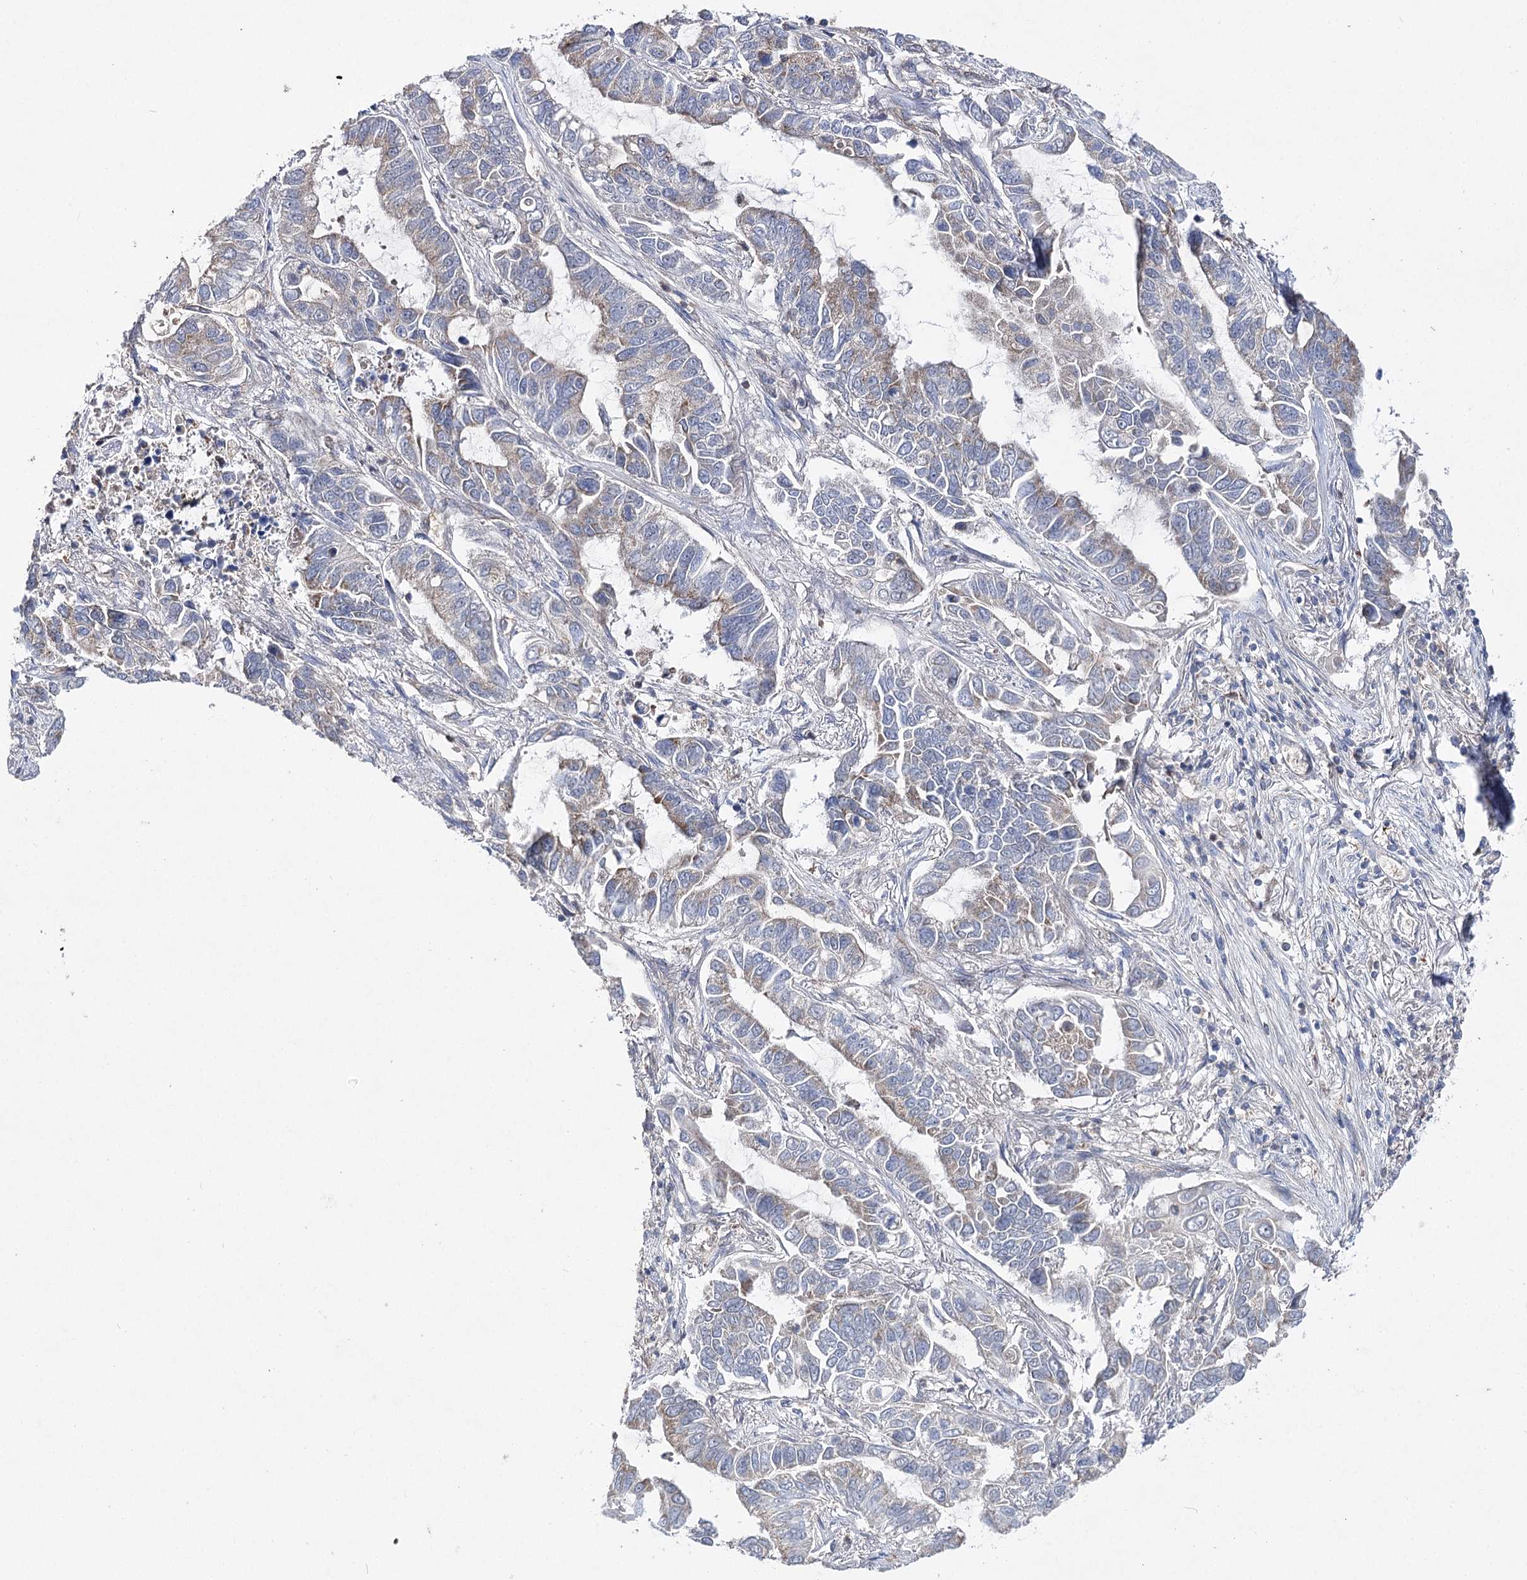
{"staining": {"intensity": "weak", "quantity": "<25%", "location": "cytoplasmic/membranous"}, "tissue": "lung cancer", "cell_type": "Tumor cells", "image_type": "cancer", "snomed": [{"axis": "morphology", "description": "Adenocarcinoma, NOS"}, {"axis": "topography", "description": "Lung"}], "caption": "This is an immunohistochemistry (IHC) photomicrograph of human lung cancer (adenocarcinoma). There is no staining in tumor cells.", "gene": "AURKC", "patient": {"sex": "male", "age": 64}}